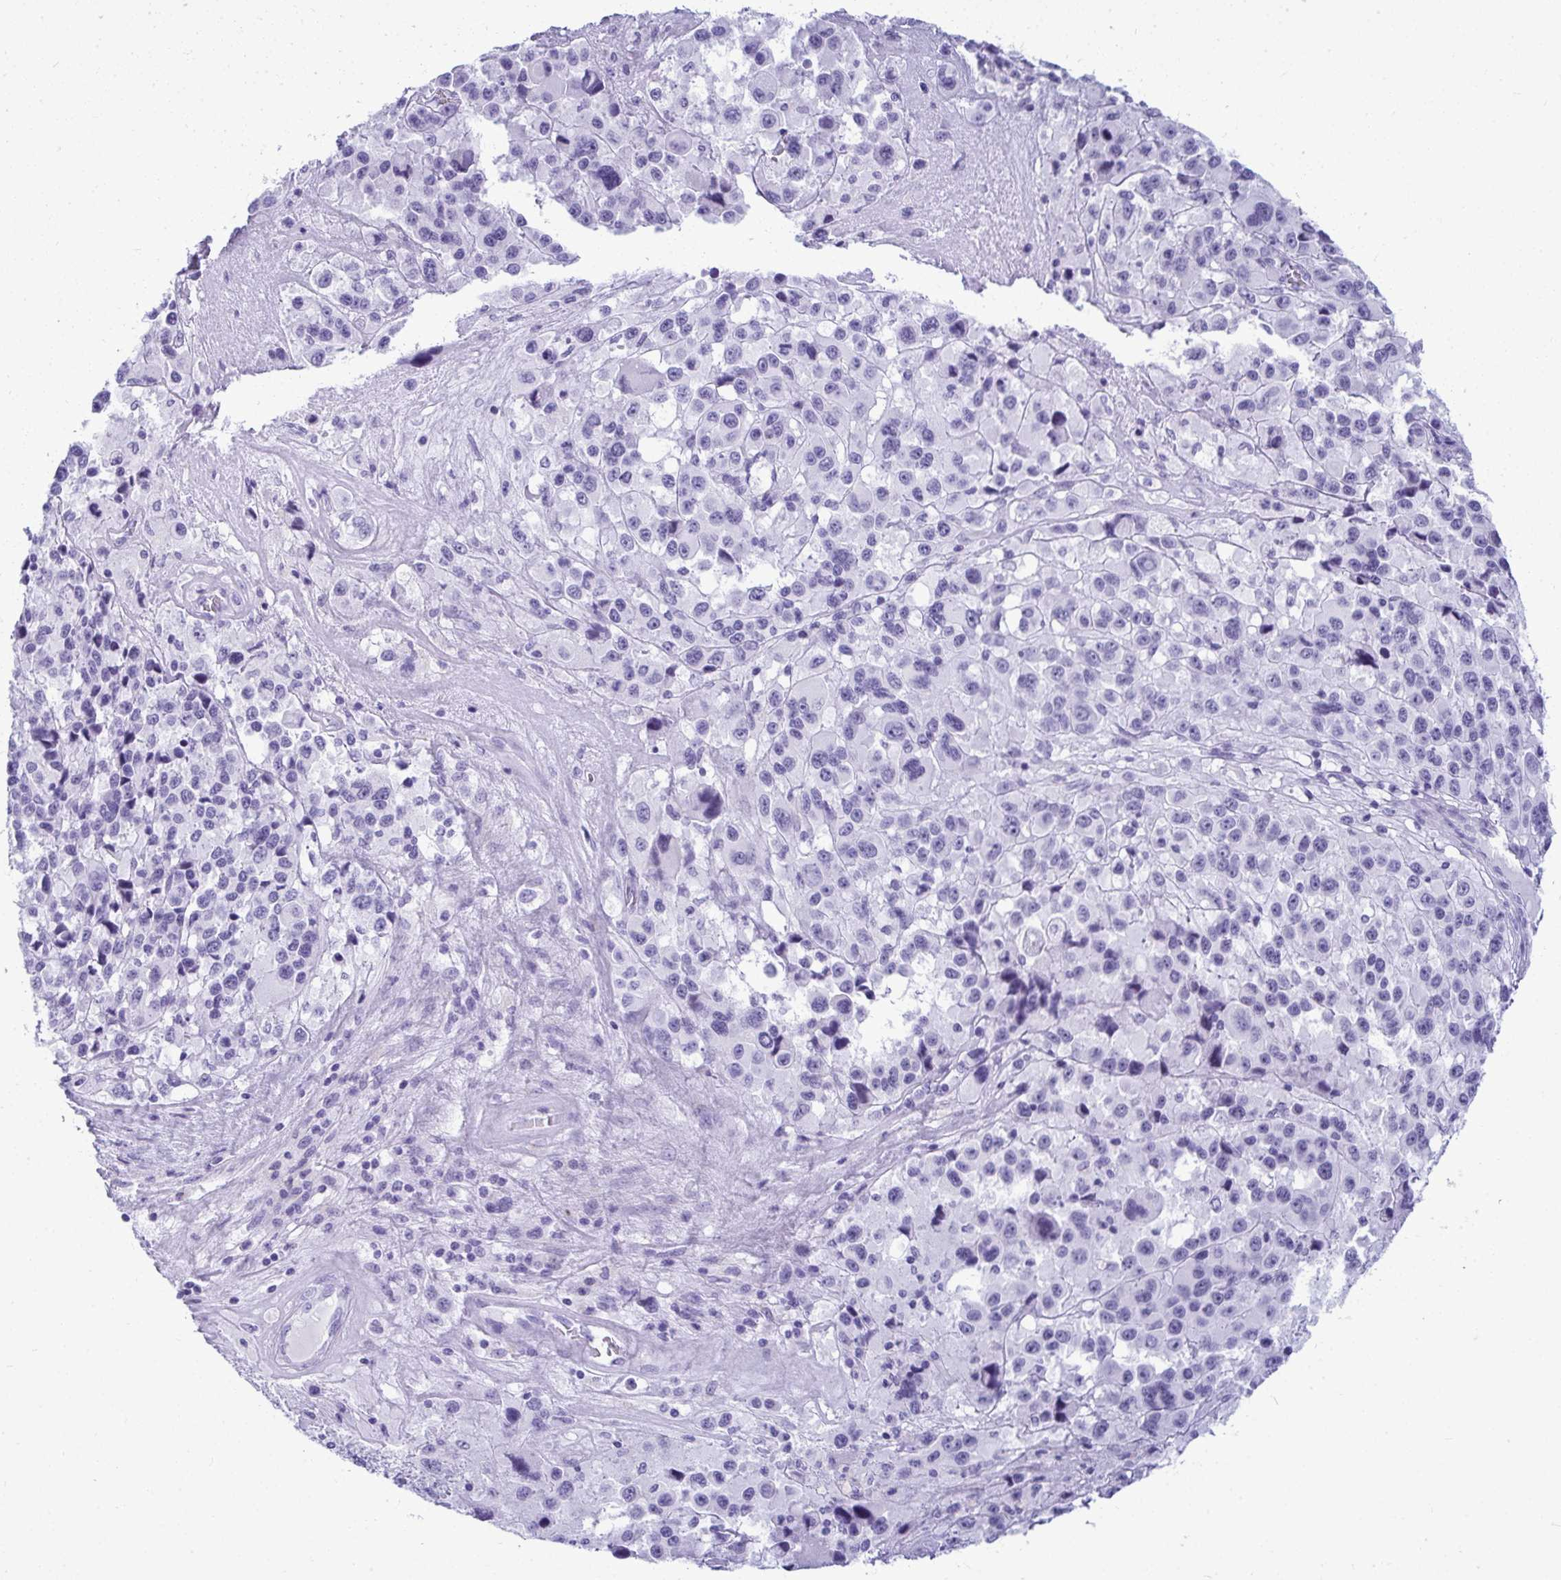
{"staining": {"intensity": "negative", "quantity": "none", "location": "none"}, "tissue": "melanoma", "cell_type": "Tumor cells", "image_type": "cancer", "snomed": [{"axis": "morphology", "description": "Malignant melanoma, Metastatic site"}, {"axis": "topography", "description": "Lymph node"}], "caption": "DAB immunohistochemical staining of melanoma exhibits no significant positivity in tumor cells.", "gene": "CLGN", "patient": {"sex": "female", "age": 65}}